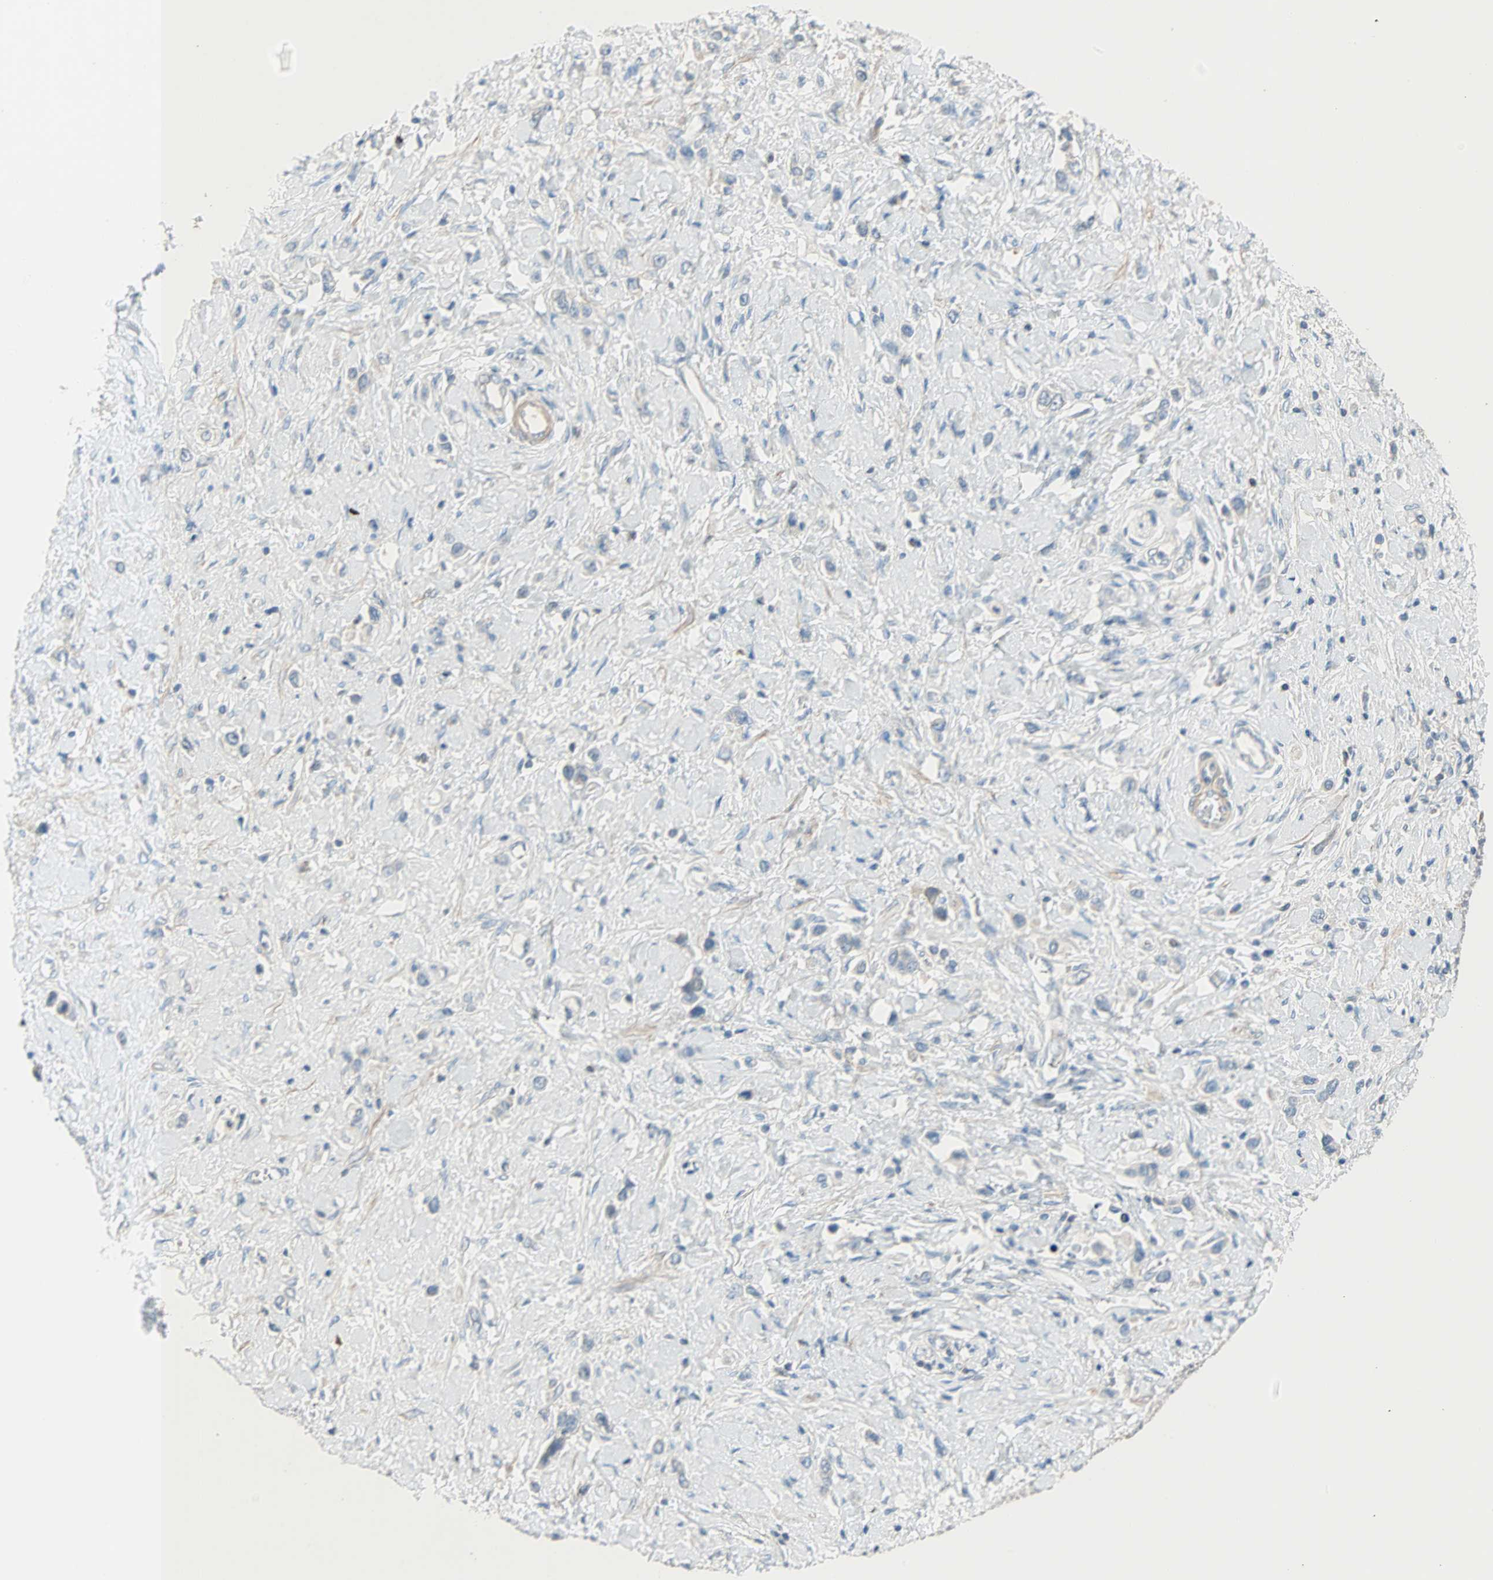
{"staining": {"intensity": "negative", "quantity": "none", "location": "none"}, "tissue": "stomach cancer", "cell_type": "Tumor cells", "image_type": "cancer", "snomed": [{"axis": "morphology", "description": "Normal tissue, NOS"}, {"axis": "morphology", "description": "Adenocarcinoma, NOS"}, {"axis": "topography", "description": "Stomach, upper"}, {"axis": "topography", "description": "Stomach"}], "caption": "This is an immunohistochemistry histopathology image of human adenocarcinoma (stomach). There is no expression in tumor cells.", "gene": "ACVRL1", "patient": {"sex": "female", "age": 65}}